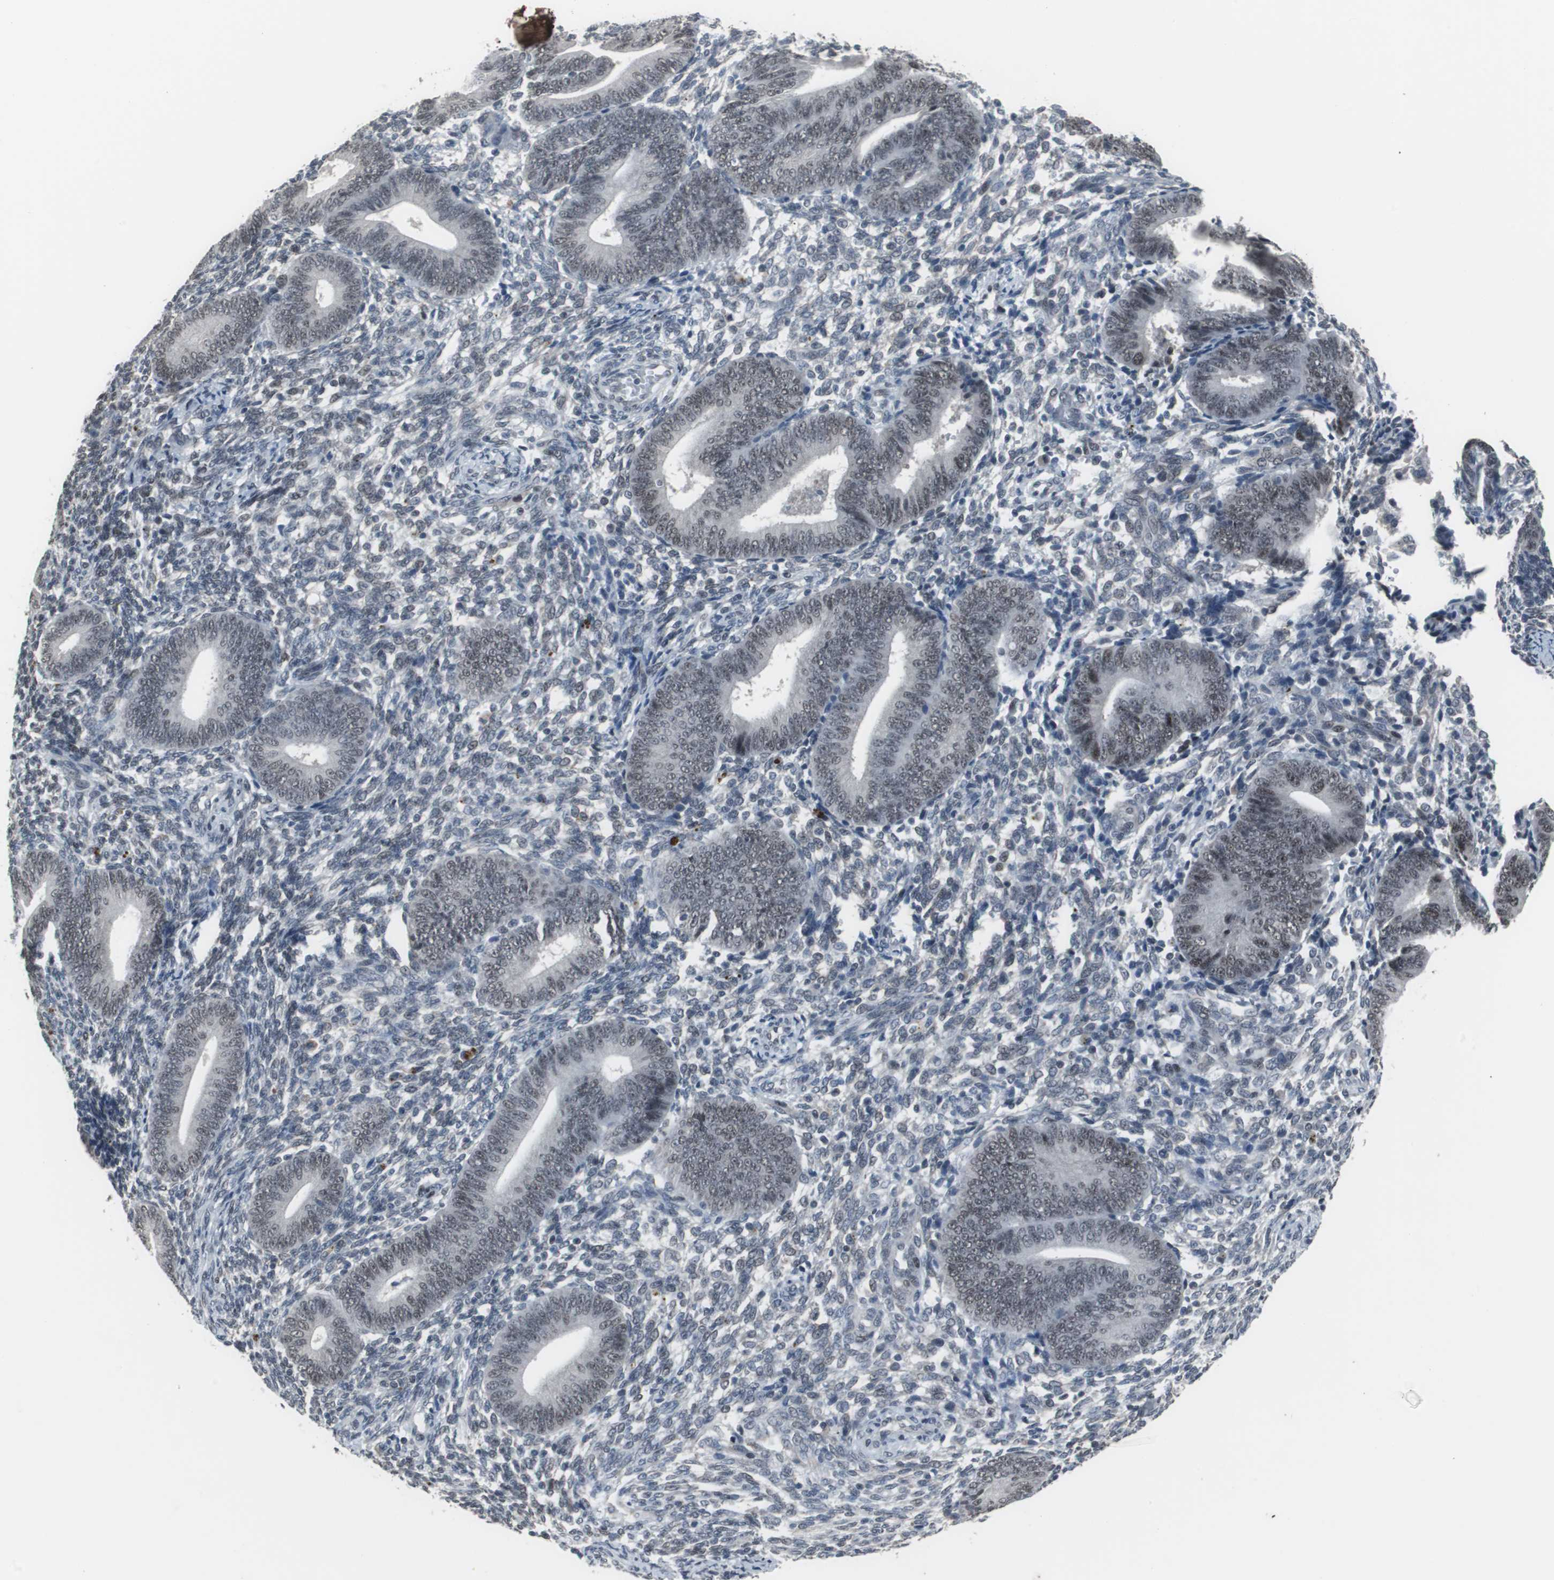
{"staining": {"intensity": "weak", "quantity": "25%-75%", "location": "nuclear"}, "tissue": "endometrium", "cell_type": "Cells in endometrial stroma", "image_type": "normal", "snomed": [{"axis": "morphology", "description": "Normal tissue, NOS"}, {"axis": "topography", "description": "Uterus"}, {"axis": "topography", "description": "Endometrium"}], "caption": "A high-resolution histopathology image shows immunohistochemistry (IHC) staining of normal endometrium, which reveals weak nuclear staining in about 25%-75% of cells in endometrial stroma. (Stains: DAB in brown, nuclei in blue, Microscopy: brightfield microscopy at high magnification).", "gene": "FOXP4", "patient": {"sex": "female", "age": 33}}